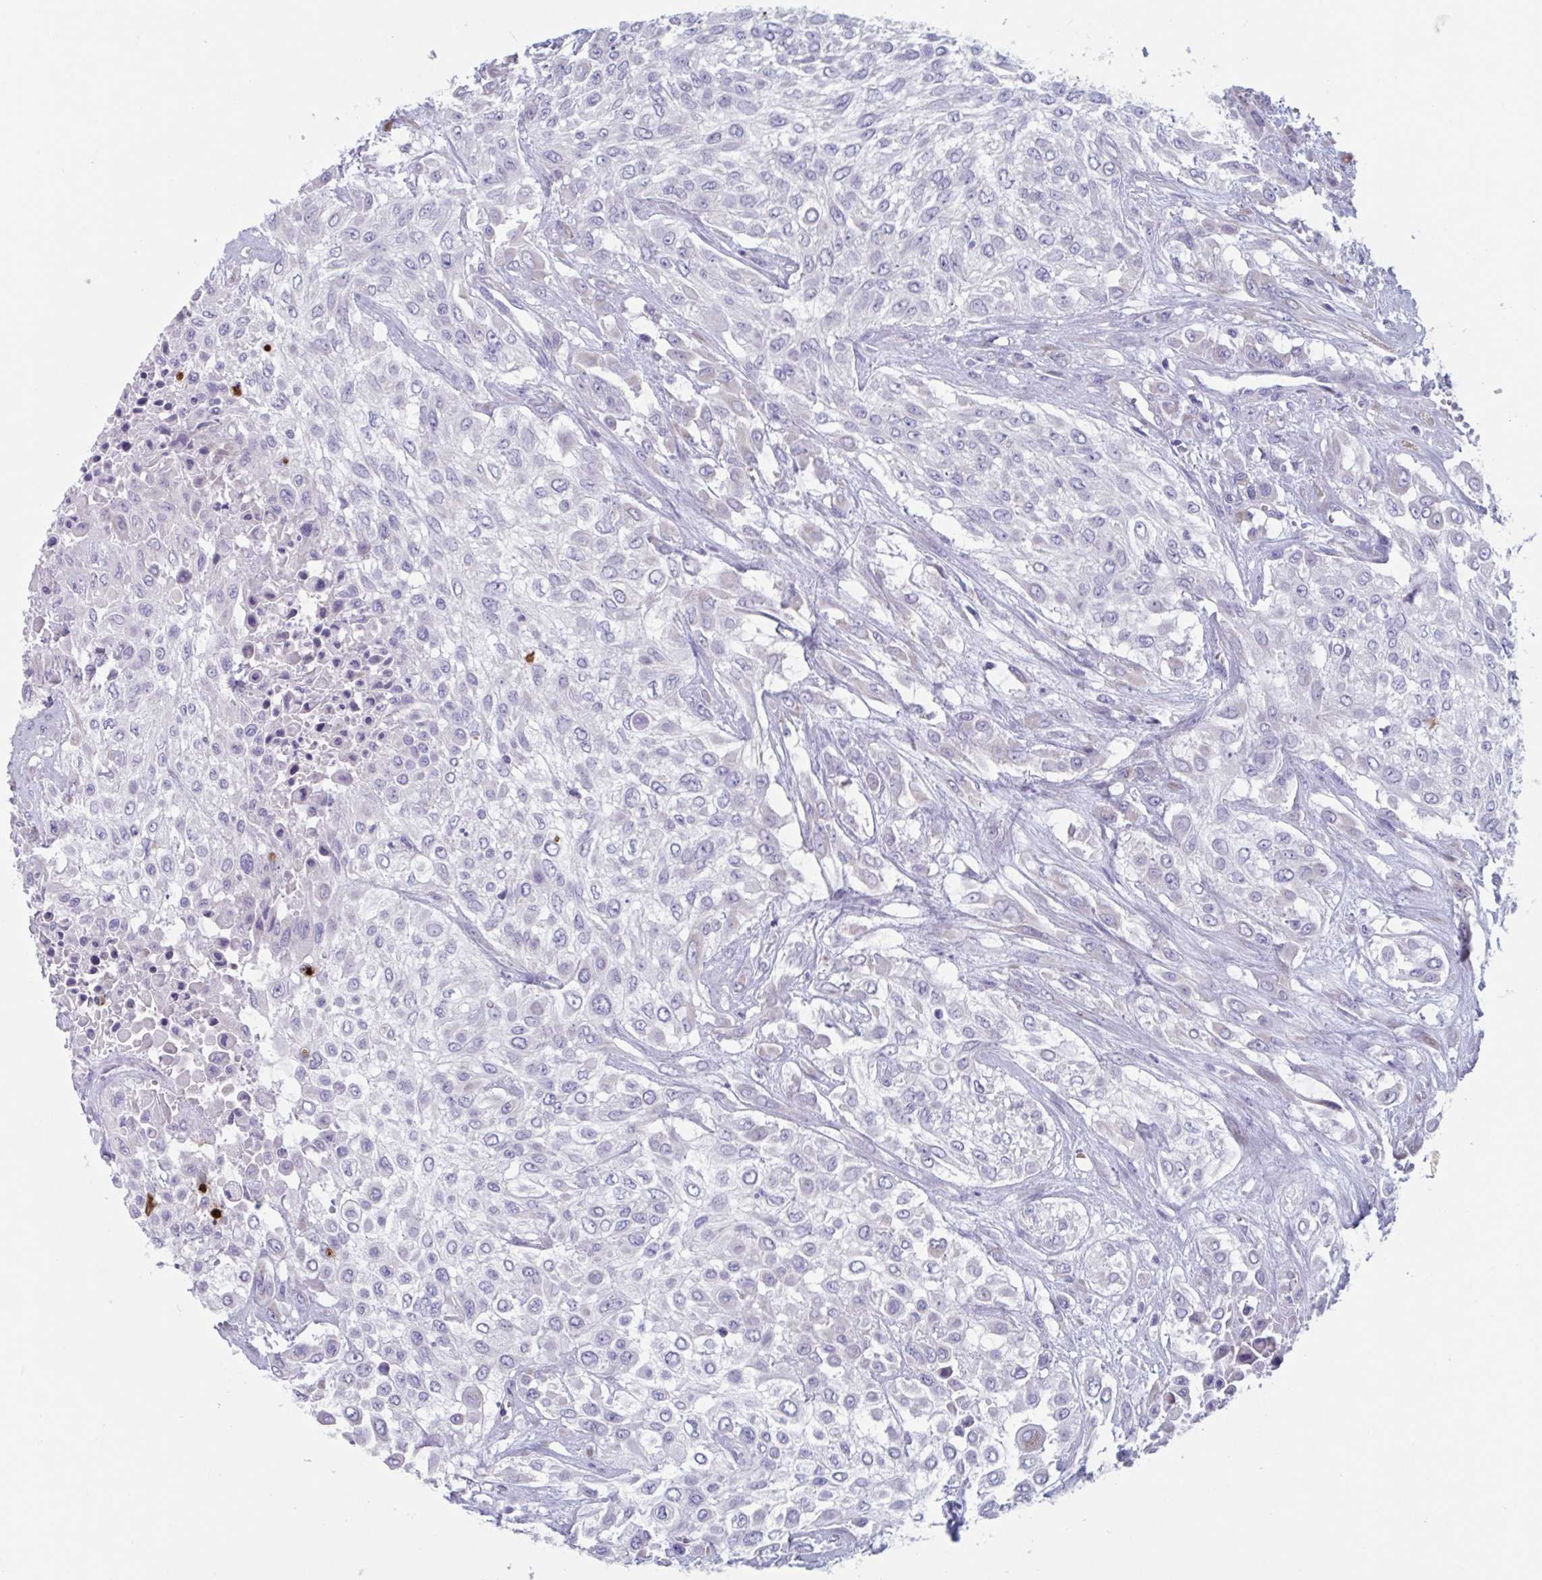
{"staining": {"intensity": "negative", "quantity": "none", "location": "none"}, "tissue": "urothelial cancer", "cell_type": "Tumor cells", "image_type": "cancer", "snomed": [{"axis": "morphology", "description": "Urothelial carcinoma, High grade"}, {"axis": "topography", "description": "Urinary bladder"}], "caption": "IHC image of urothelial cancer stained for a protein (brown), which exhibits no staining in tumor cells. (Immunohistochemistry (ihc), brightfield microscopy, high magnification).", "gene": "HSD11B2", "patient": {"sex": "male", "age": 57}}